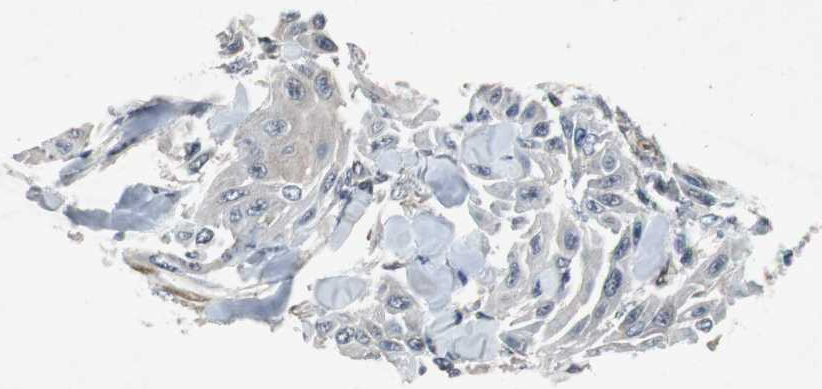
{"staining": {"intensity": "negative", "quantity": "none", "location": "none"}, "tissue": "skin cancer", "cell_type": "Tumor cells", "image_type": "cancer", "snomed": [{"axis": "morphology", "description": "Squamous cell carcinoma, NOS"}, {"axis": "topography", "description": "Skin"}], "caption": "Skin squamous cell carcinoma was stained to show a protein in brown. There is no significant positivity in tumor cells. Brightfield microscopy of IHC stained with DAB (3,3'-diaminobenzidine) (brown) and hematoxylin (blue), captured at high magnification.", "gene": "SMAD1", "patient": {"sex": "male", "age": 24}}